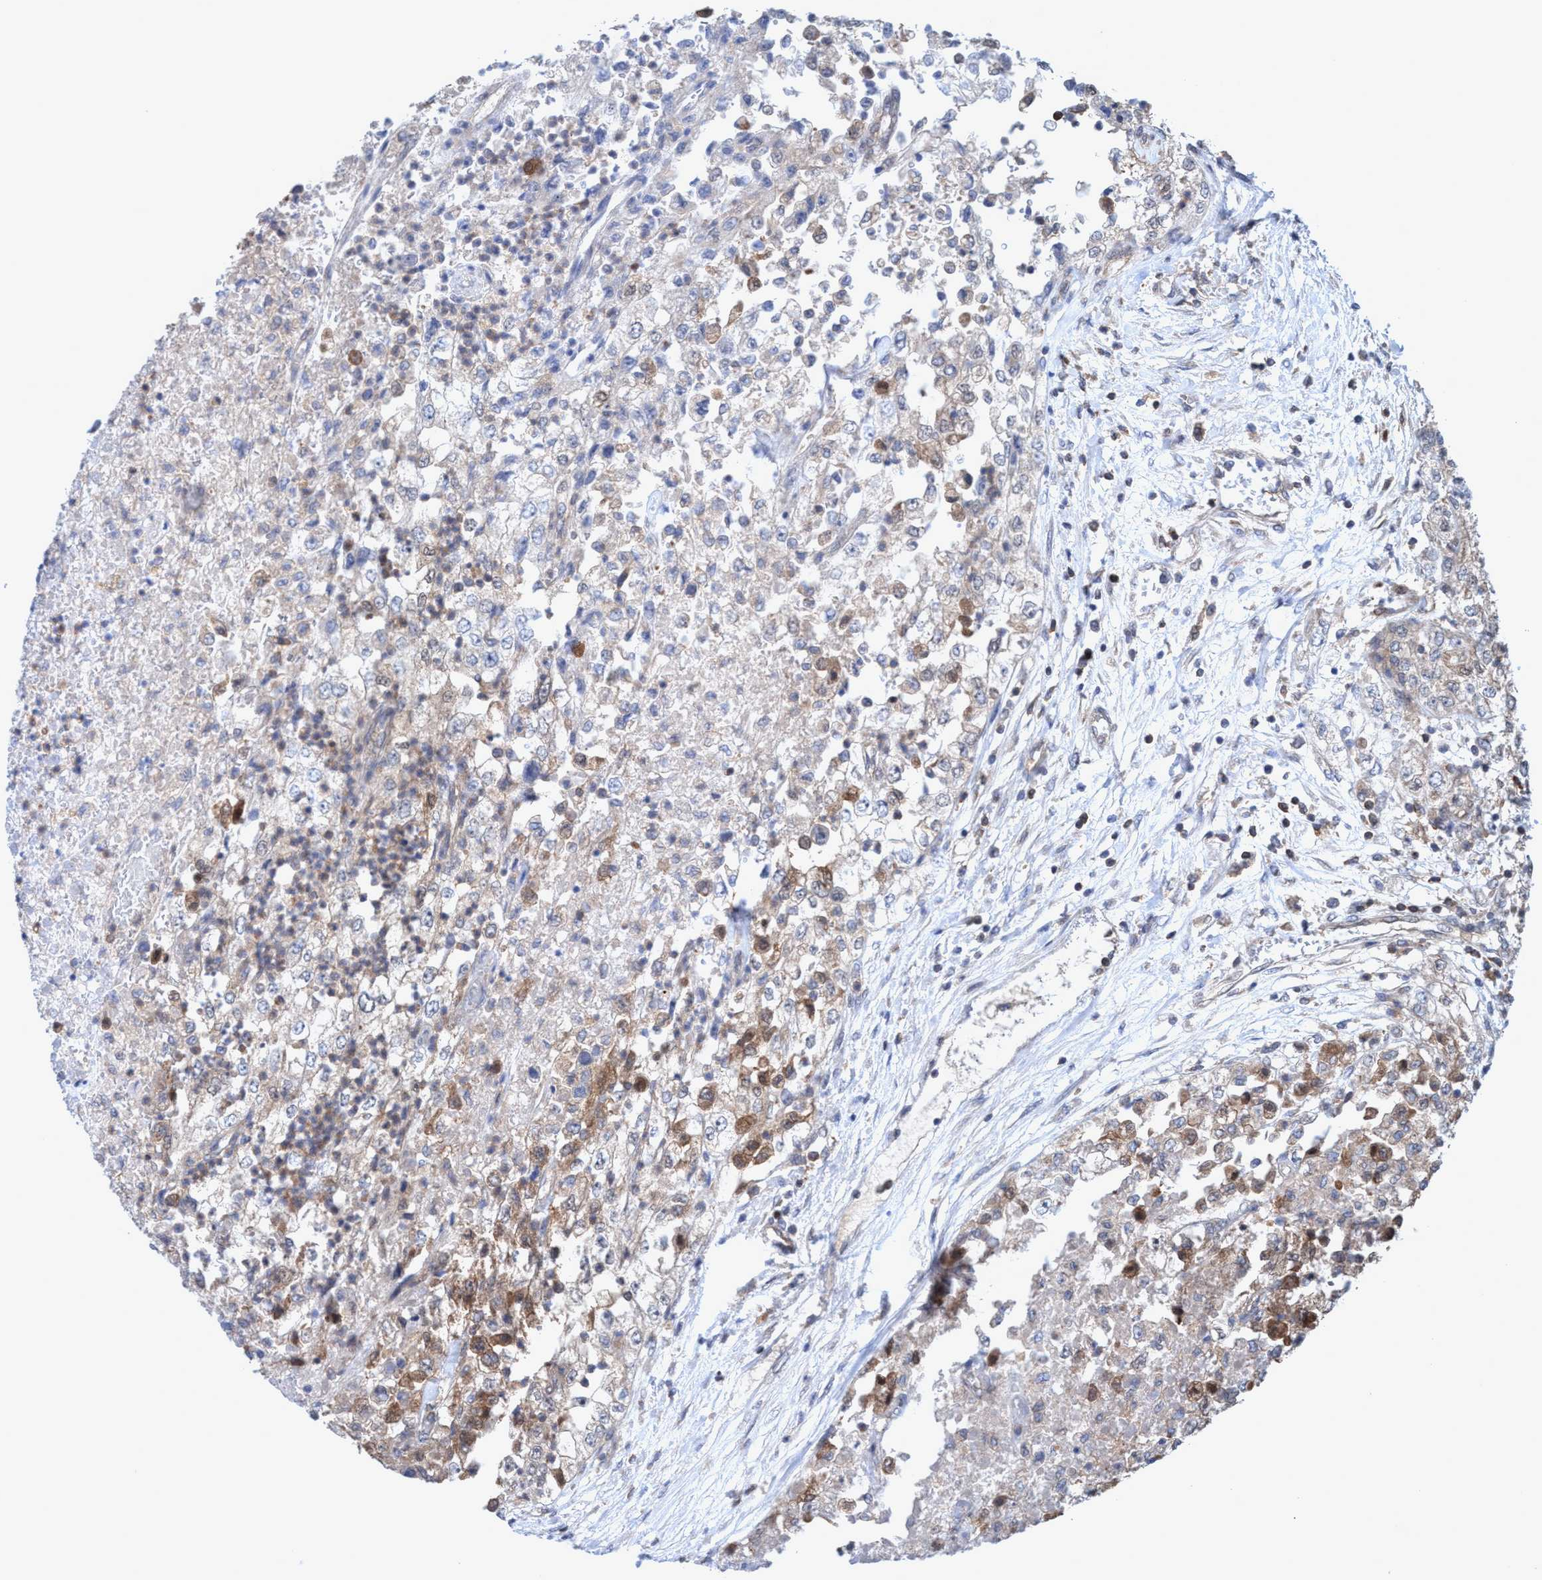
{"staining": {"intensity": "weak", "quantity": "25%-75%", "location": "cytoplasmic/membranous"}, "tissue": "renal cancer", "cell_type": "Tumor cells", "image_type": "cancer", "snomed": [{"axis": "morphology", "description": "Adenocarcinoma, NOS"}, {"axis": "topography", "description": "Kidney"}], "caption": "Adenocarcinoma (renal) stained with a protein marker reveals weak staining in tumor cells.", "gene": "GLOD4", "patient": {"sex": "female", "age": 54}}